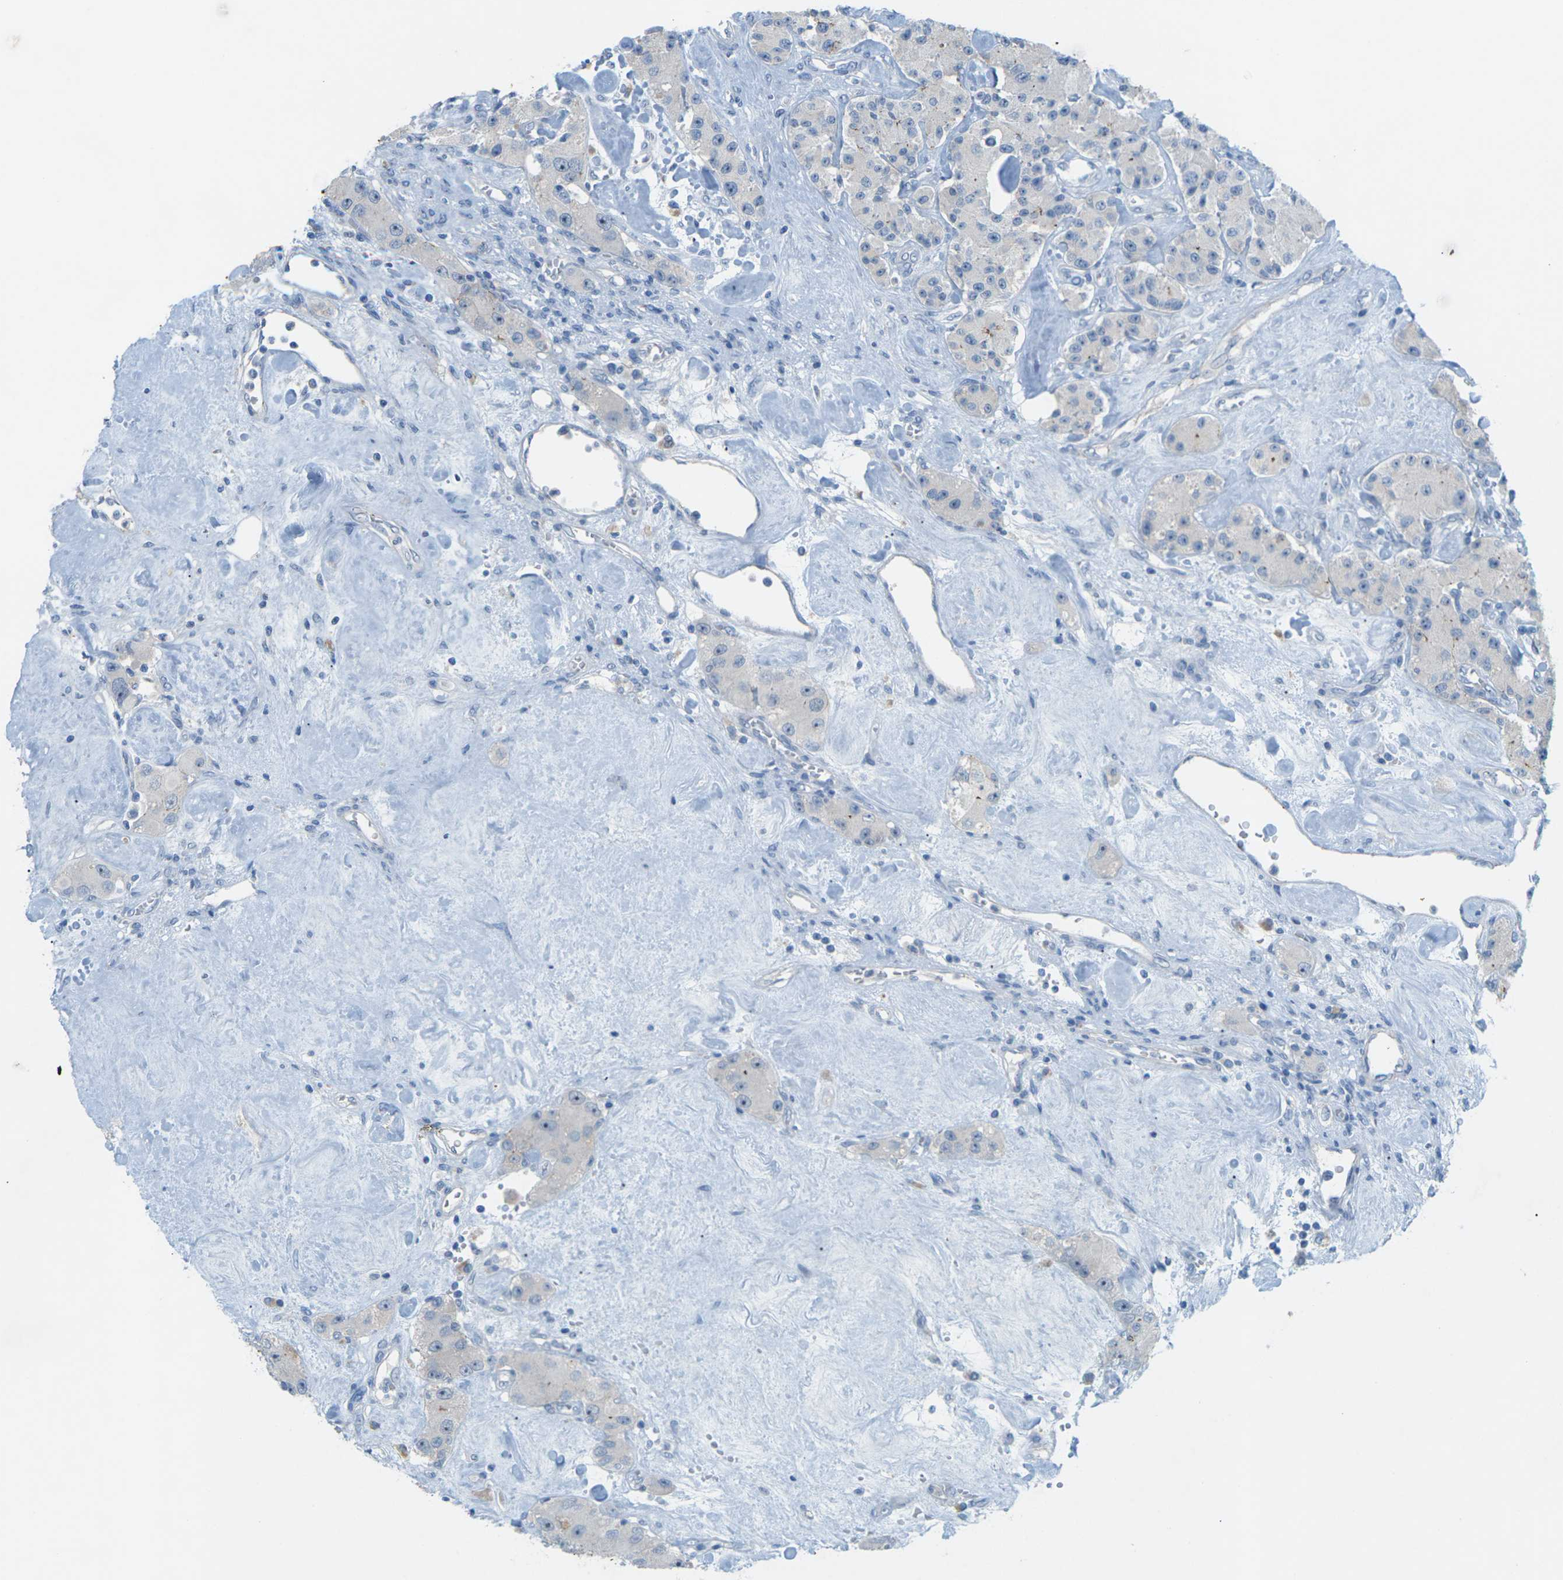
{"staining": {"intensity": "negative", "quantity": "none", "location": "none"}, "tissue": "carcinoid", "cell_type": "Tumor cells", "image_type": "cancer", "snomed": [{"axis": "morphology", "description": "Carcinoid, malignant, NOS"}, {"axis": "topography", "description": "Pancreas"}], "caption": "There is no significant expression in tumor cells of malignant carcinoid. (Brightfield microscopy of DAB immunohistochemistry at high magnification).", "gene": "CLDN3", "patient": {"sex": "male", "age": 41}}